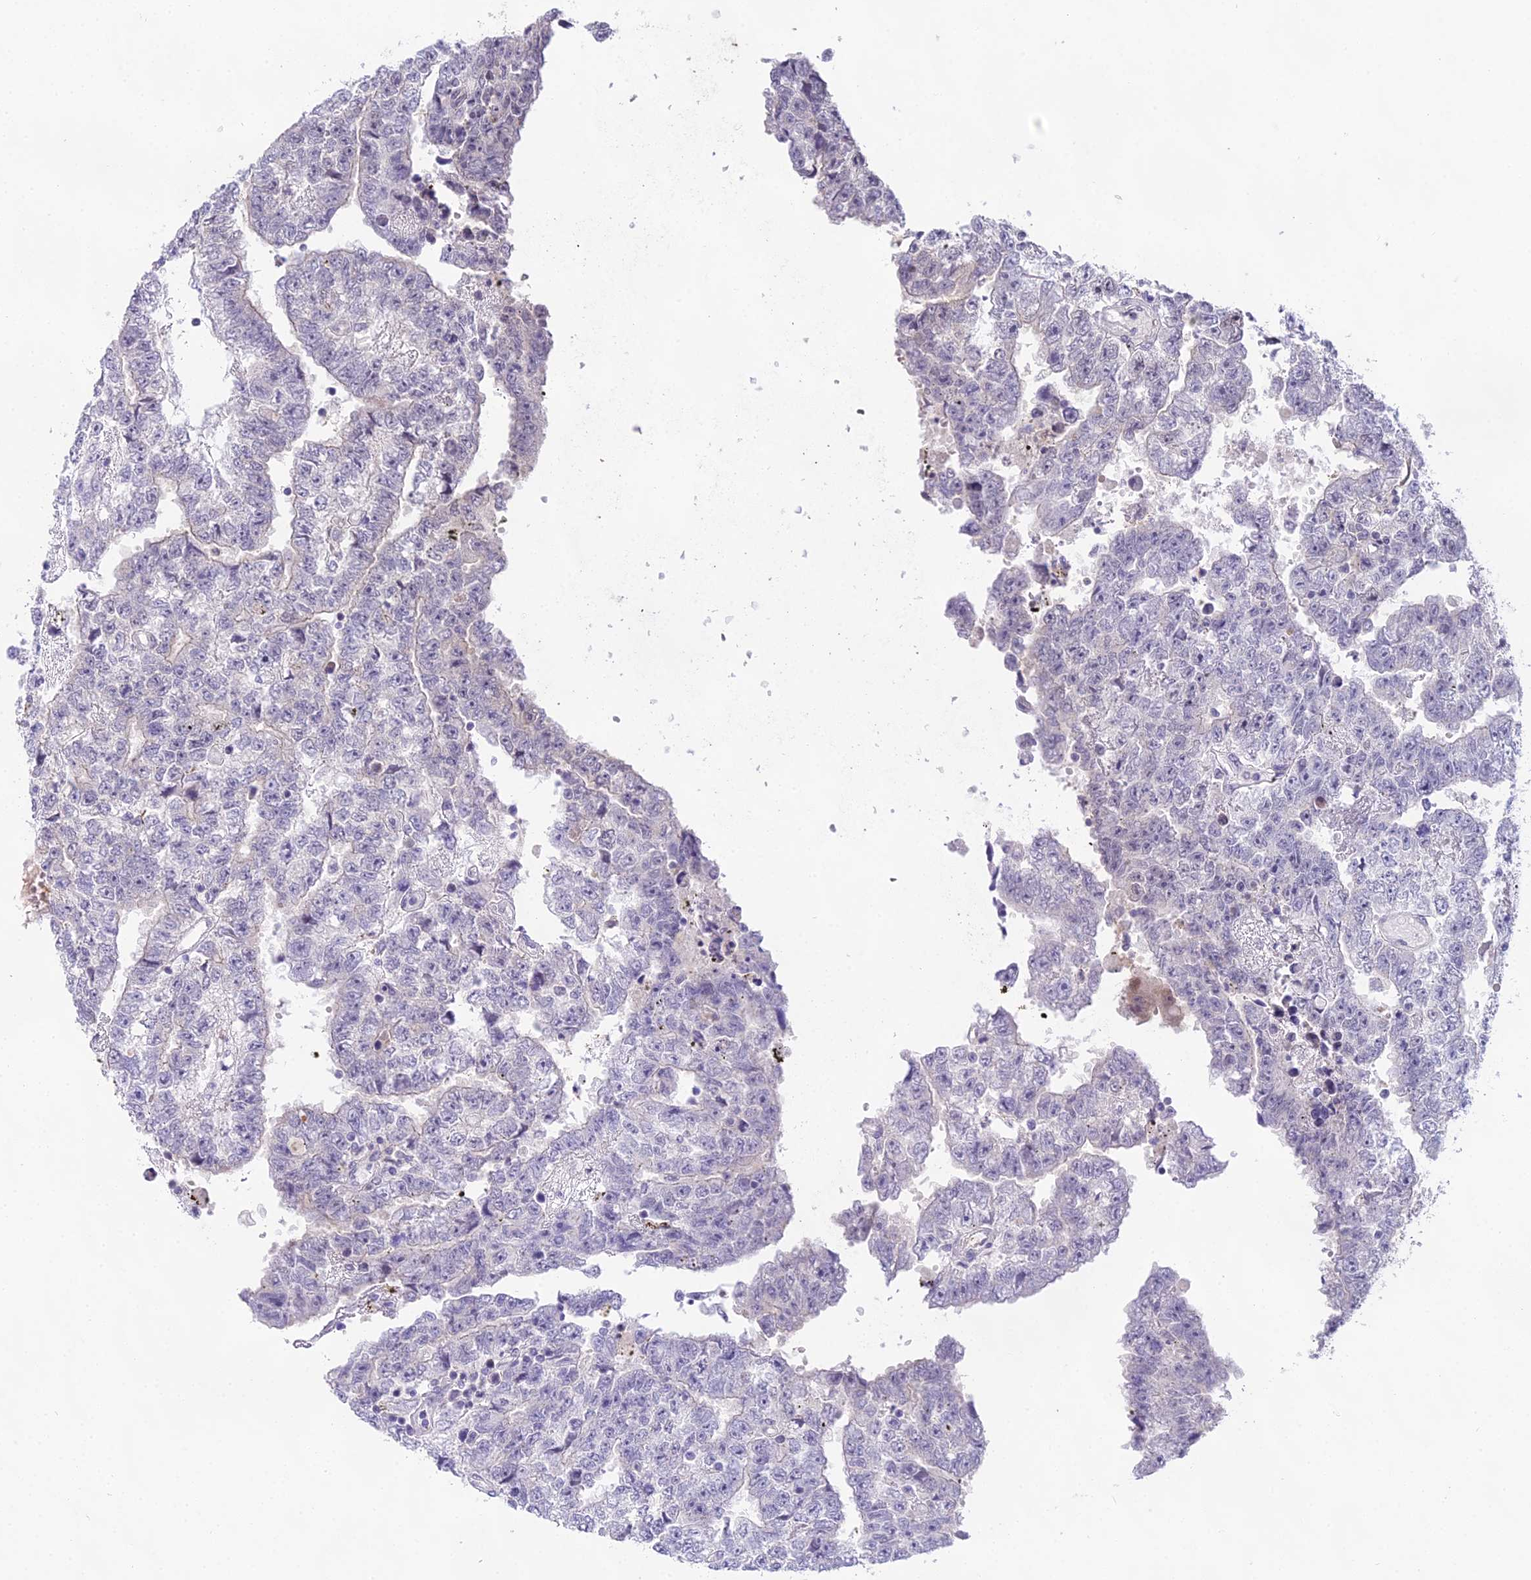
{"staining": {"intensity": "negative", "quantity": "none", "location": "none"}, "tissue": "testis cancer", "cell_type": "Tumor cells", "image_type": "cancer", "snomed": [{"axis": "morphology", "description": "Carcinoma, Embryonal, NOS"}, {"axis": "topography", "description": "Testis"}], "caption": "Tumor cells show no significant staining in testis cancer.", "gene": "MAT2A", "patient": {"sex": "male", "age": 25}}